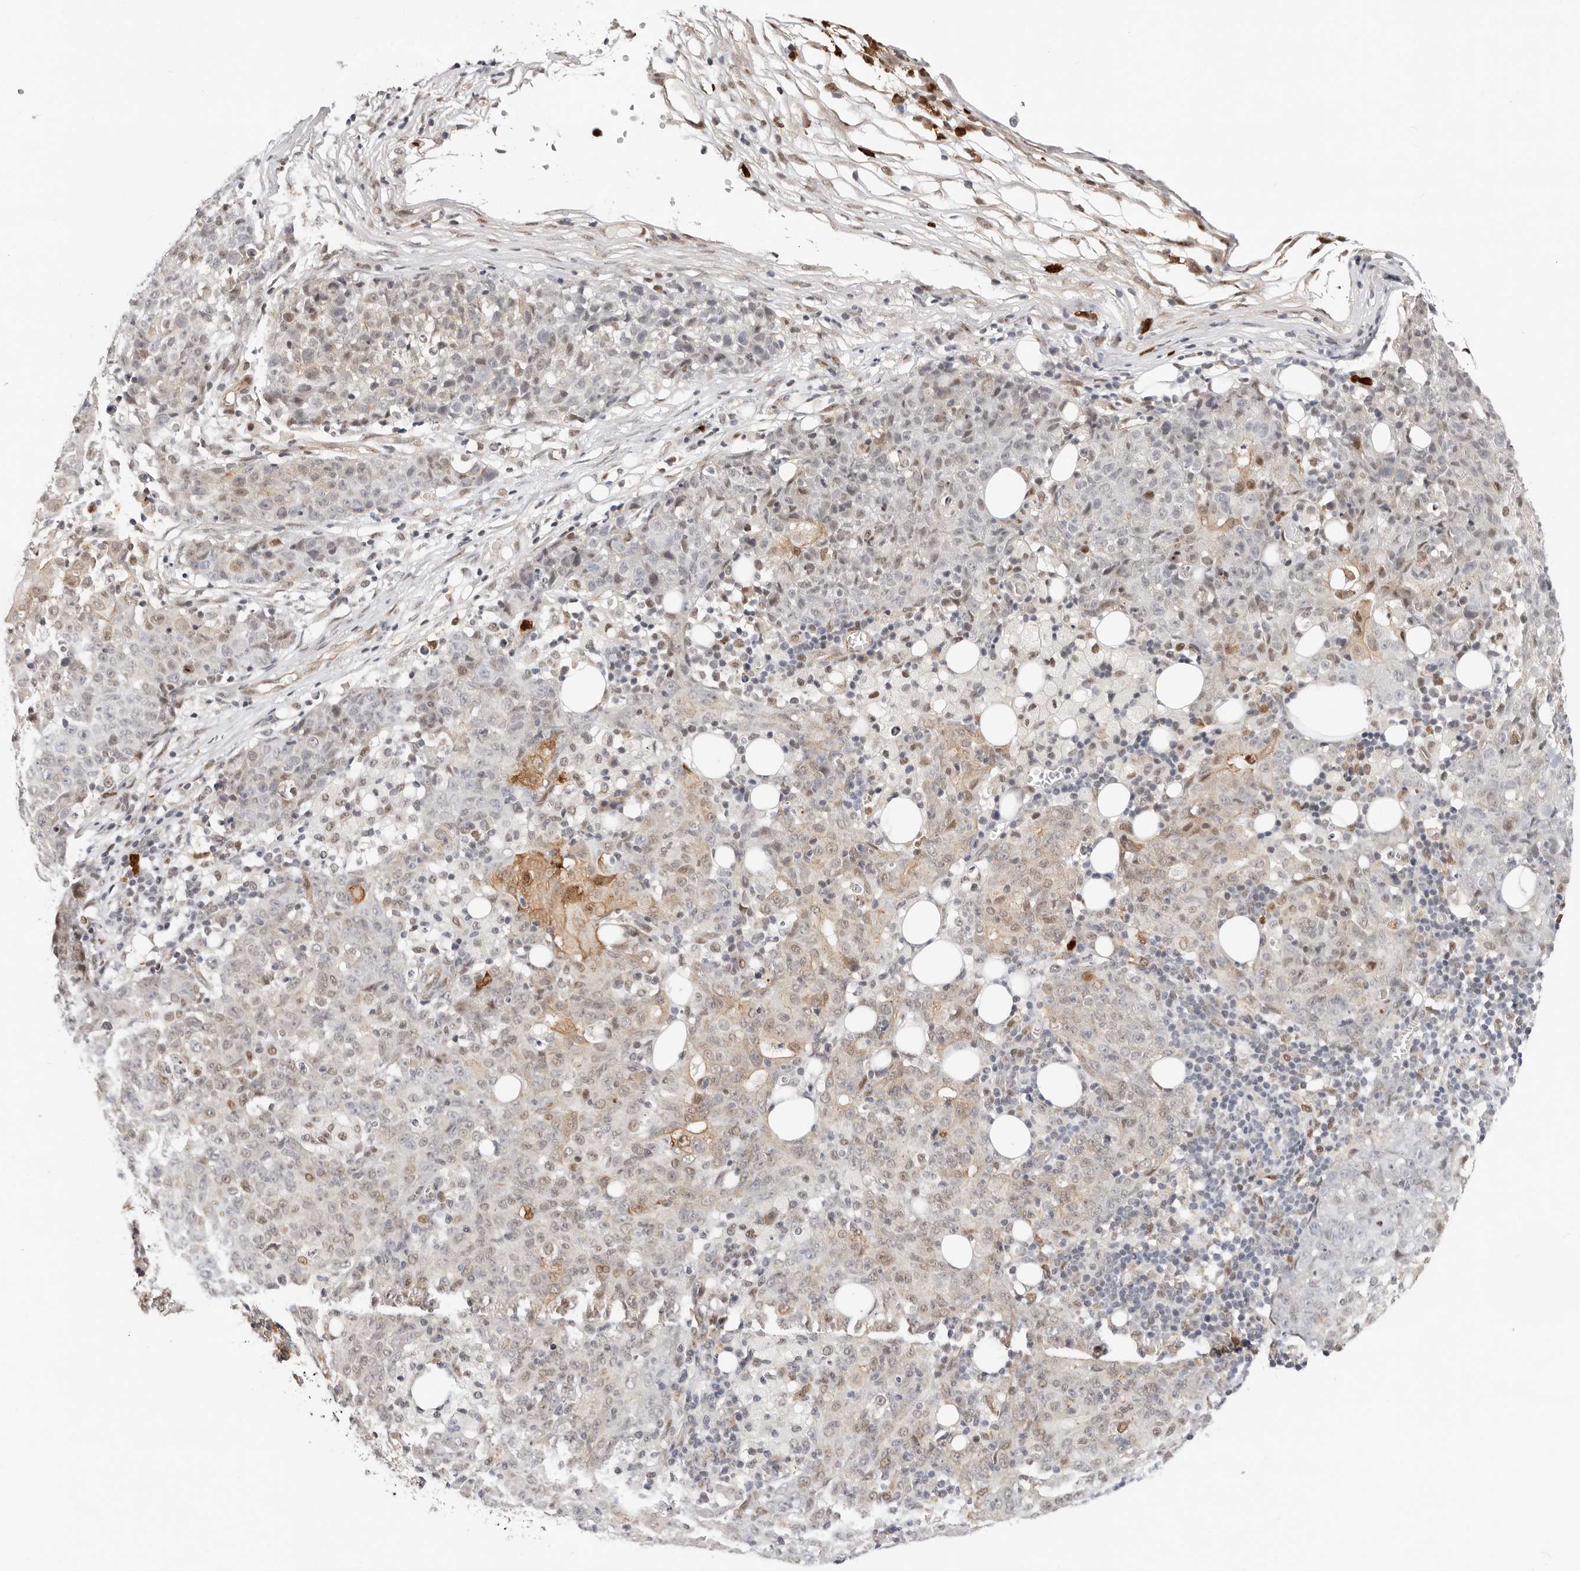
{"staining": {"intensity": "weak", "quantity": "25%-75%", "location": "cytoplasmic/membranous,nuclear"}, "tissue": "ovarian cancer", "cell_type": "Tumor cells", "image_type": "cancer", "snomed": [{"axis": "morphology", "description": "Carcinoma, endometroid"}, {"axis": "topography", "description": "Ovary"}], "caption": "Tumor cells display weak cytoplasmic/membranous and nuclear expression in about 25%-75% of cells in ovarian cancer (endometroid carcinoma). (Brightfield microscopy of DAB IHC at high magnification).", "gene": "AFDN", "patient": {"sex": "female", "age": 42}}